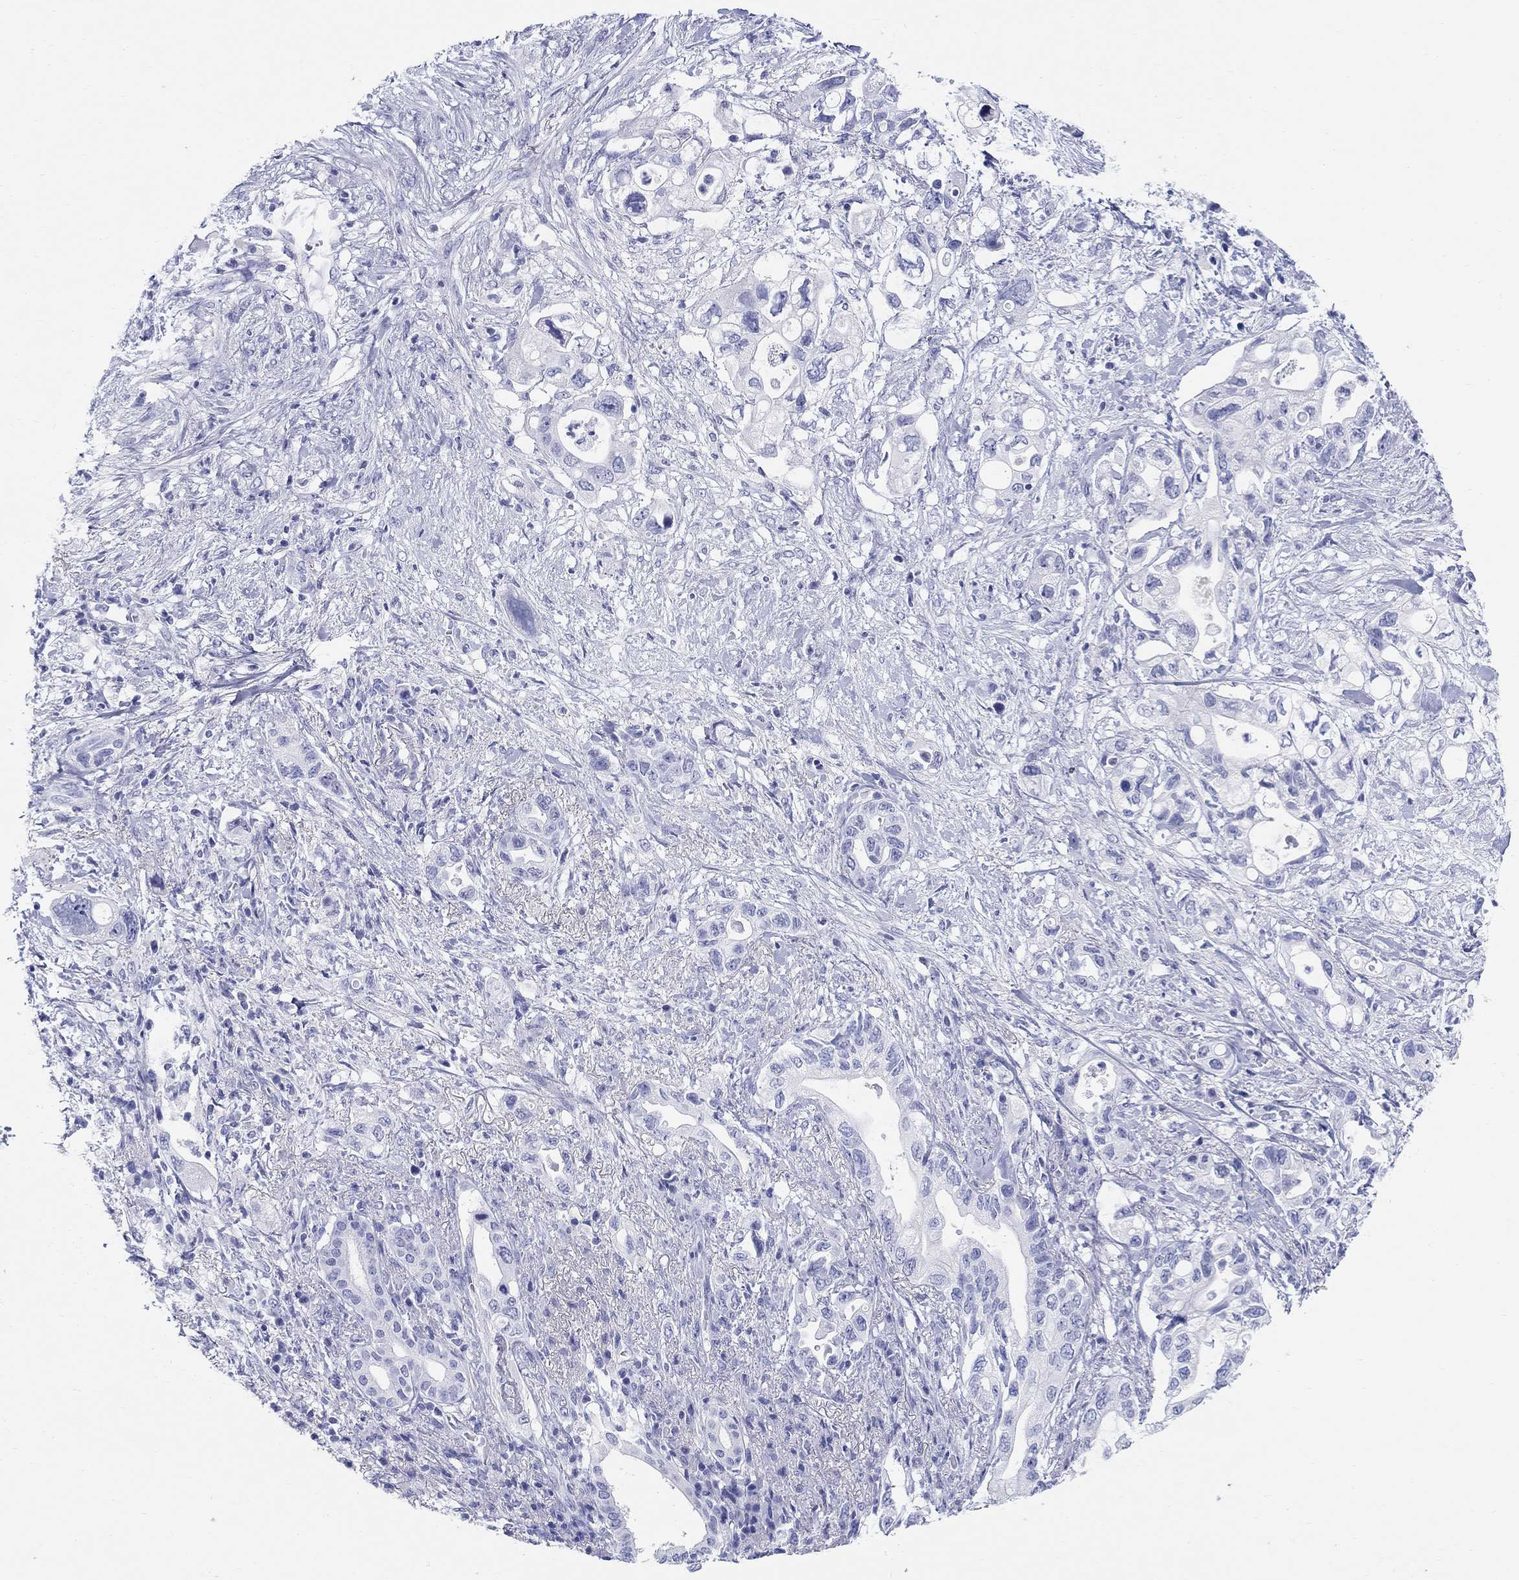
{"staining": {"intensity": "negative", "quantity": "none", "location": "none"}, "tissue": "pancreatic cancer", "cell_type": "Tumor cells", "image_type": "cancer", "snomed": [{"axis": "morphology", "description": "Adenocarcinoma, NOS"}, {"axis": "topography", "description": "Pancreas"}], "caption": "Protein analysis of pancreatic cancer (adenocarcinoma) exhibits no significant staining in tumor cells.", "gene": "LAMP5", "patient": {"sex": "female", "age": 72}}